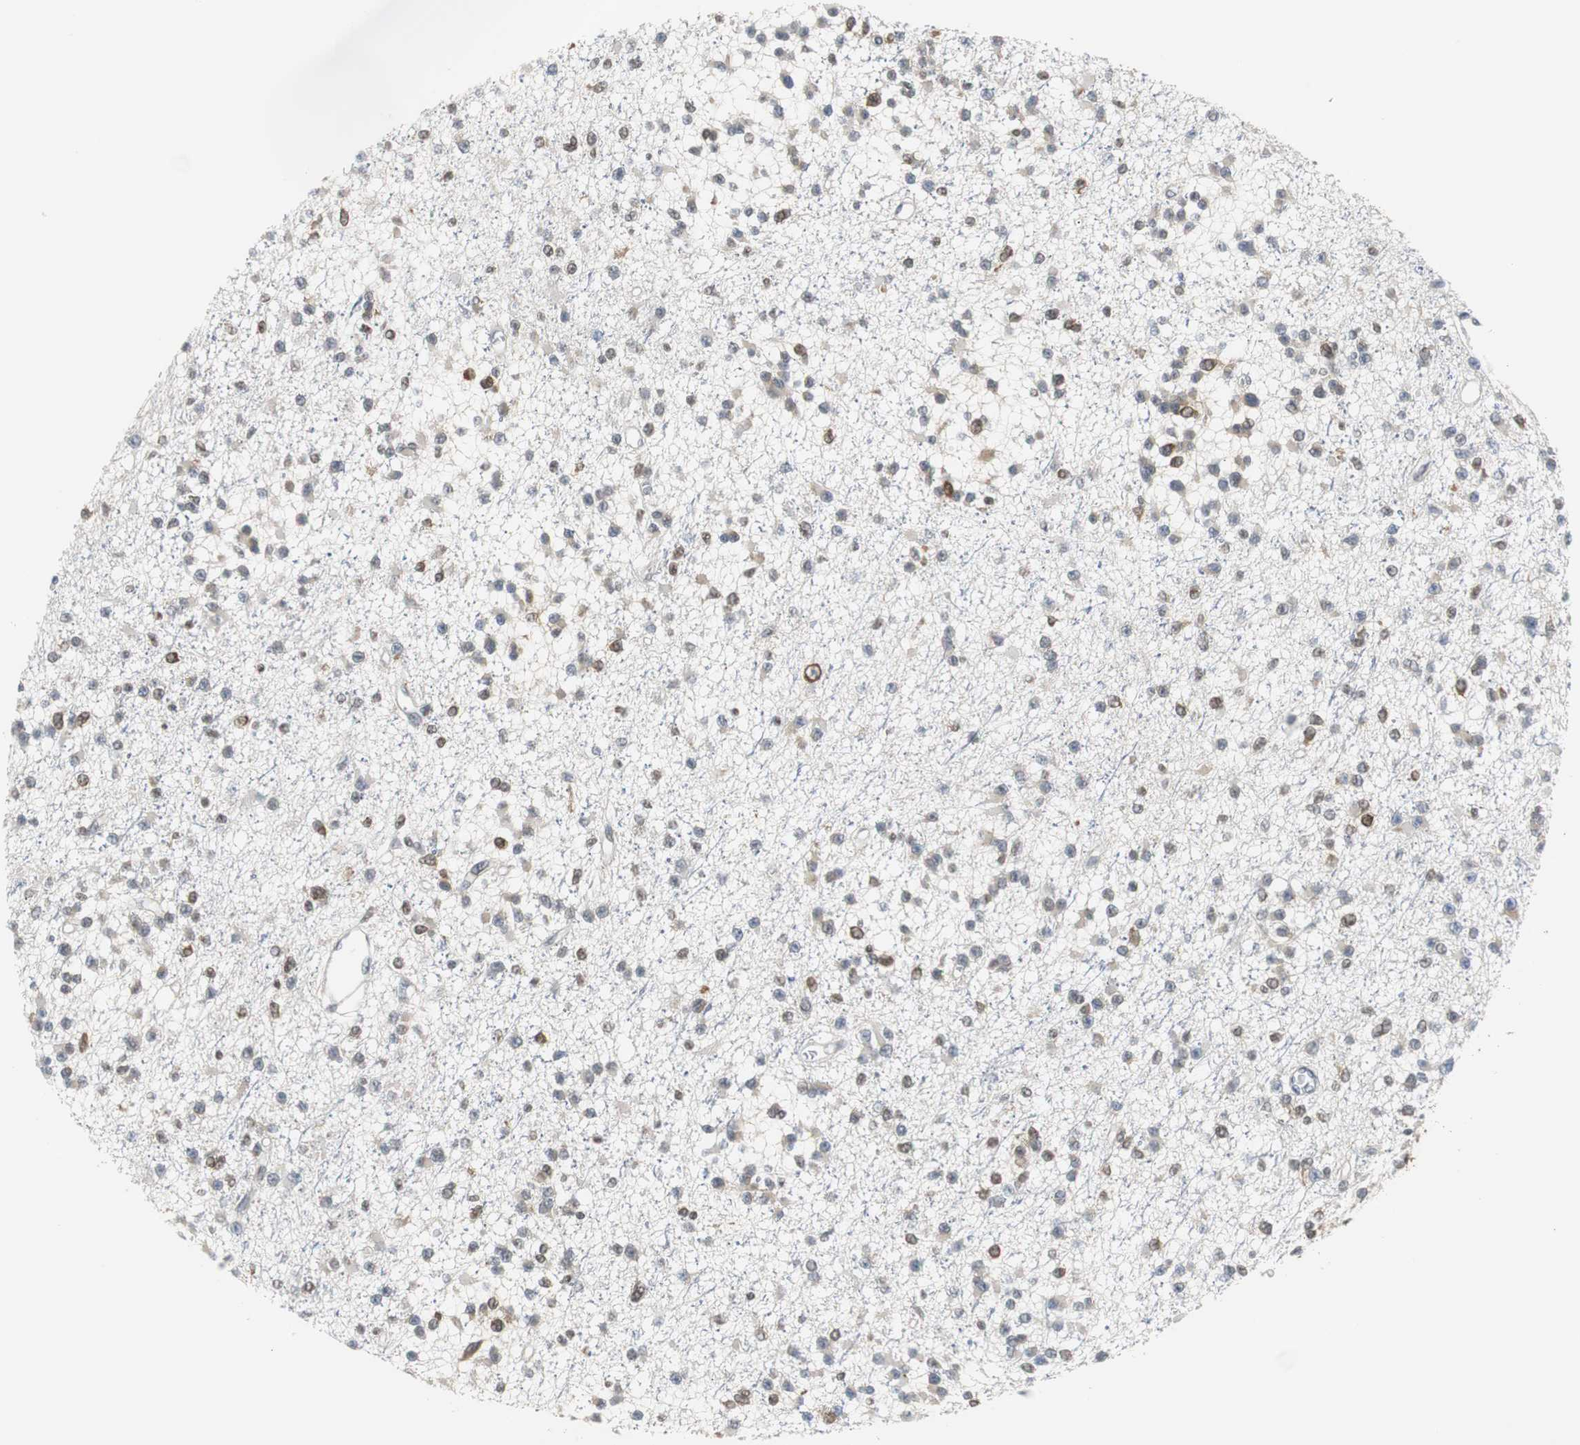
{"staining": {"intensity": "moderate", "quantity": "<25%", "location": "cytoplasmic/membranous,nuclear"}, "tissue": "glioma", "cell_type": "Tumor cells", "image_type": "cancer", "snomed": [{"axis": "morphology", "description": "Glioma, malignant, Low grade"}, {"axis": "topography", "description": "Brain"}], "caption": "Moderate cytoplasmic/membranous and nuclear expression is appreciated in approximately <25% of tumor cells in malignant glioma (low-grade).", "gene": "SIRT1", "patient": {"sex": "female", "age": 22}}